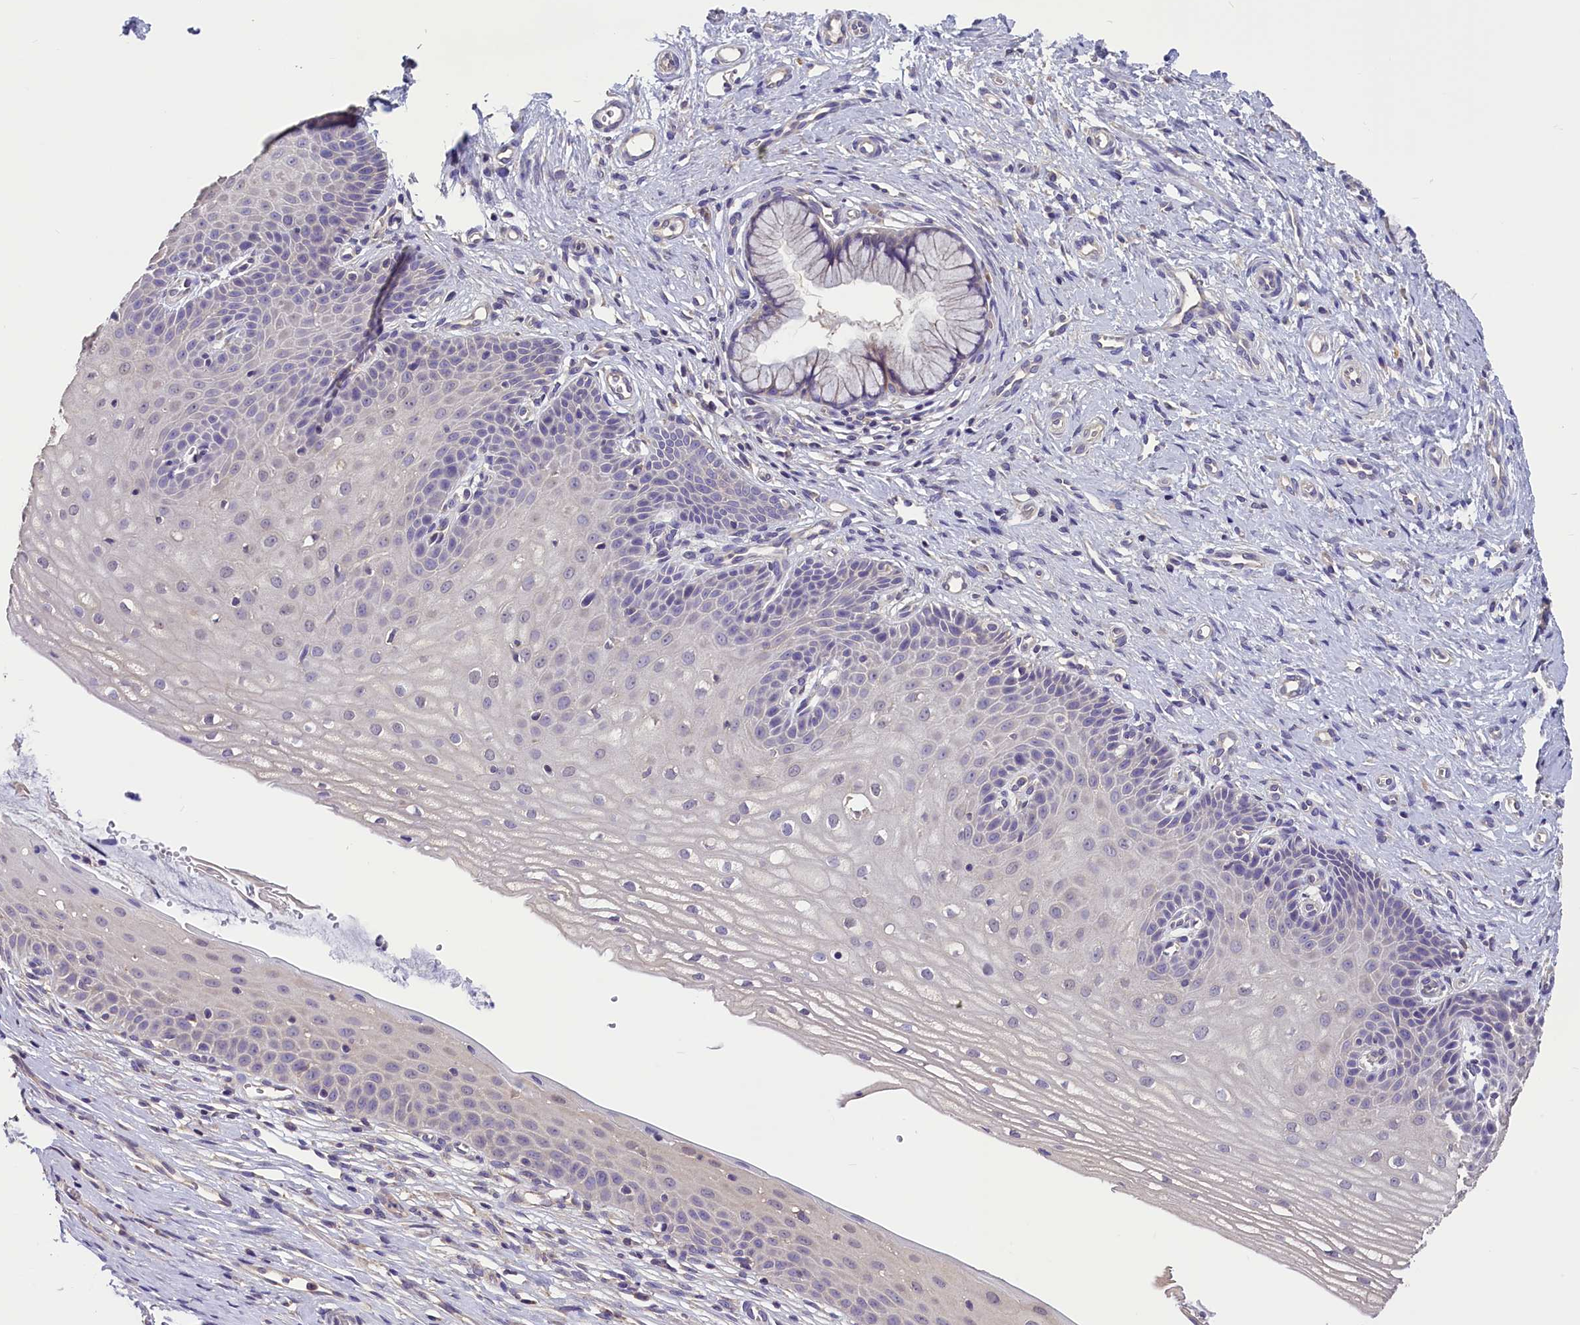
{"staining": {"intensity": "weak", "quantity": "<25%", "location": "cytoplasmic/membranous"}, "tissue": "cervix", "cell_type": "Glandular cells", "image_type": "normal", "snomed": [{"axis": "morphology", "description": "Normal tissue, NOS"}, {"axis": "topography", "description": "Cervix"}], "caption": "High magnification brightfield microscopy of unremarkable cervix stained with DAB (3,3'-diaminobenzidine) (brown) and counterstained with hematoxylin (blue): glandular cells show no significant positivity. Nuclei are stained in blue.", "gene": "AP3B2", "patient": {"sex": "female", "age": 36}}